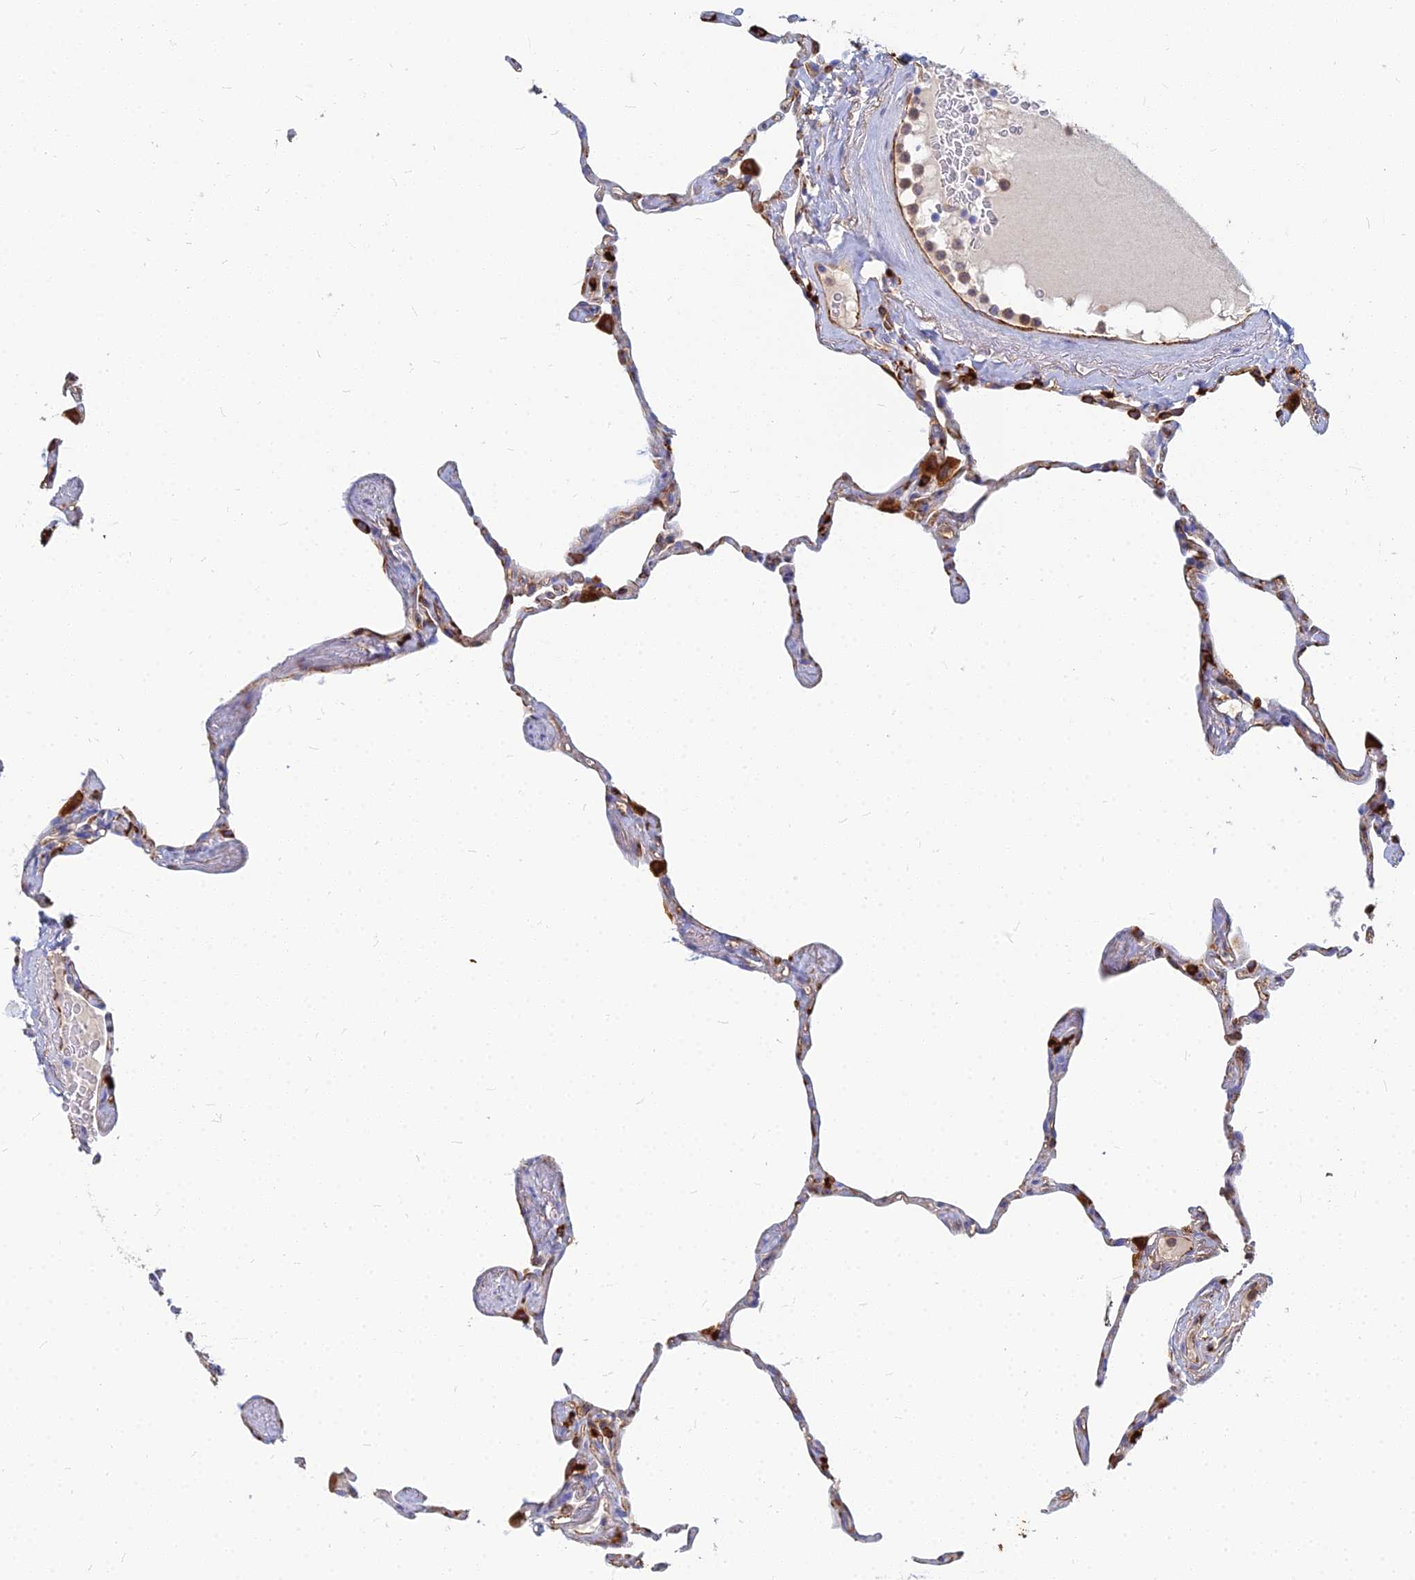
{"staining": {"intensity": "moderate", "quantity": ">75%", "location": "cytoplasmic/membranous"}, "tissue": "lung", "cell_type": "Alveolar cells", "image_type": "normal", "snomed": [{"axis": "morphology", "description": "Normal tissue, NOS"}, {"axis": "topography", "description": "Lung"}], "caption": "High-power microscopy captured an immunohistochemistry image of benign lung, revealing moderate cytoplasmic/membranous staining in approximately >75% of alveolar cells. (brown staining indicates protein expression, while blue staining denotes nuclei).", "gene": "VAT1", "patient": {"sex": "male", "age": 65}}